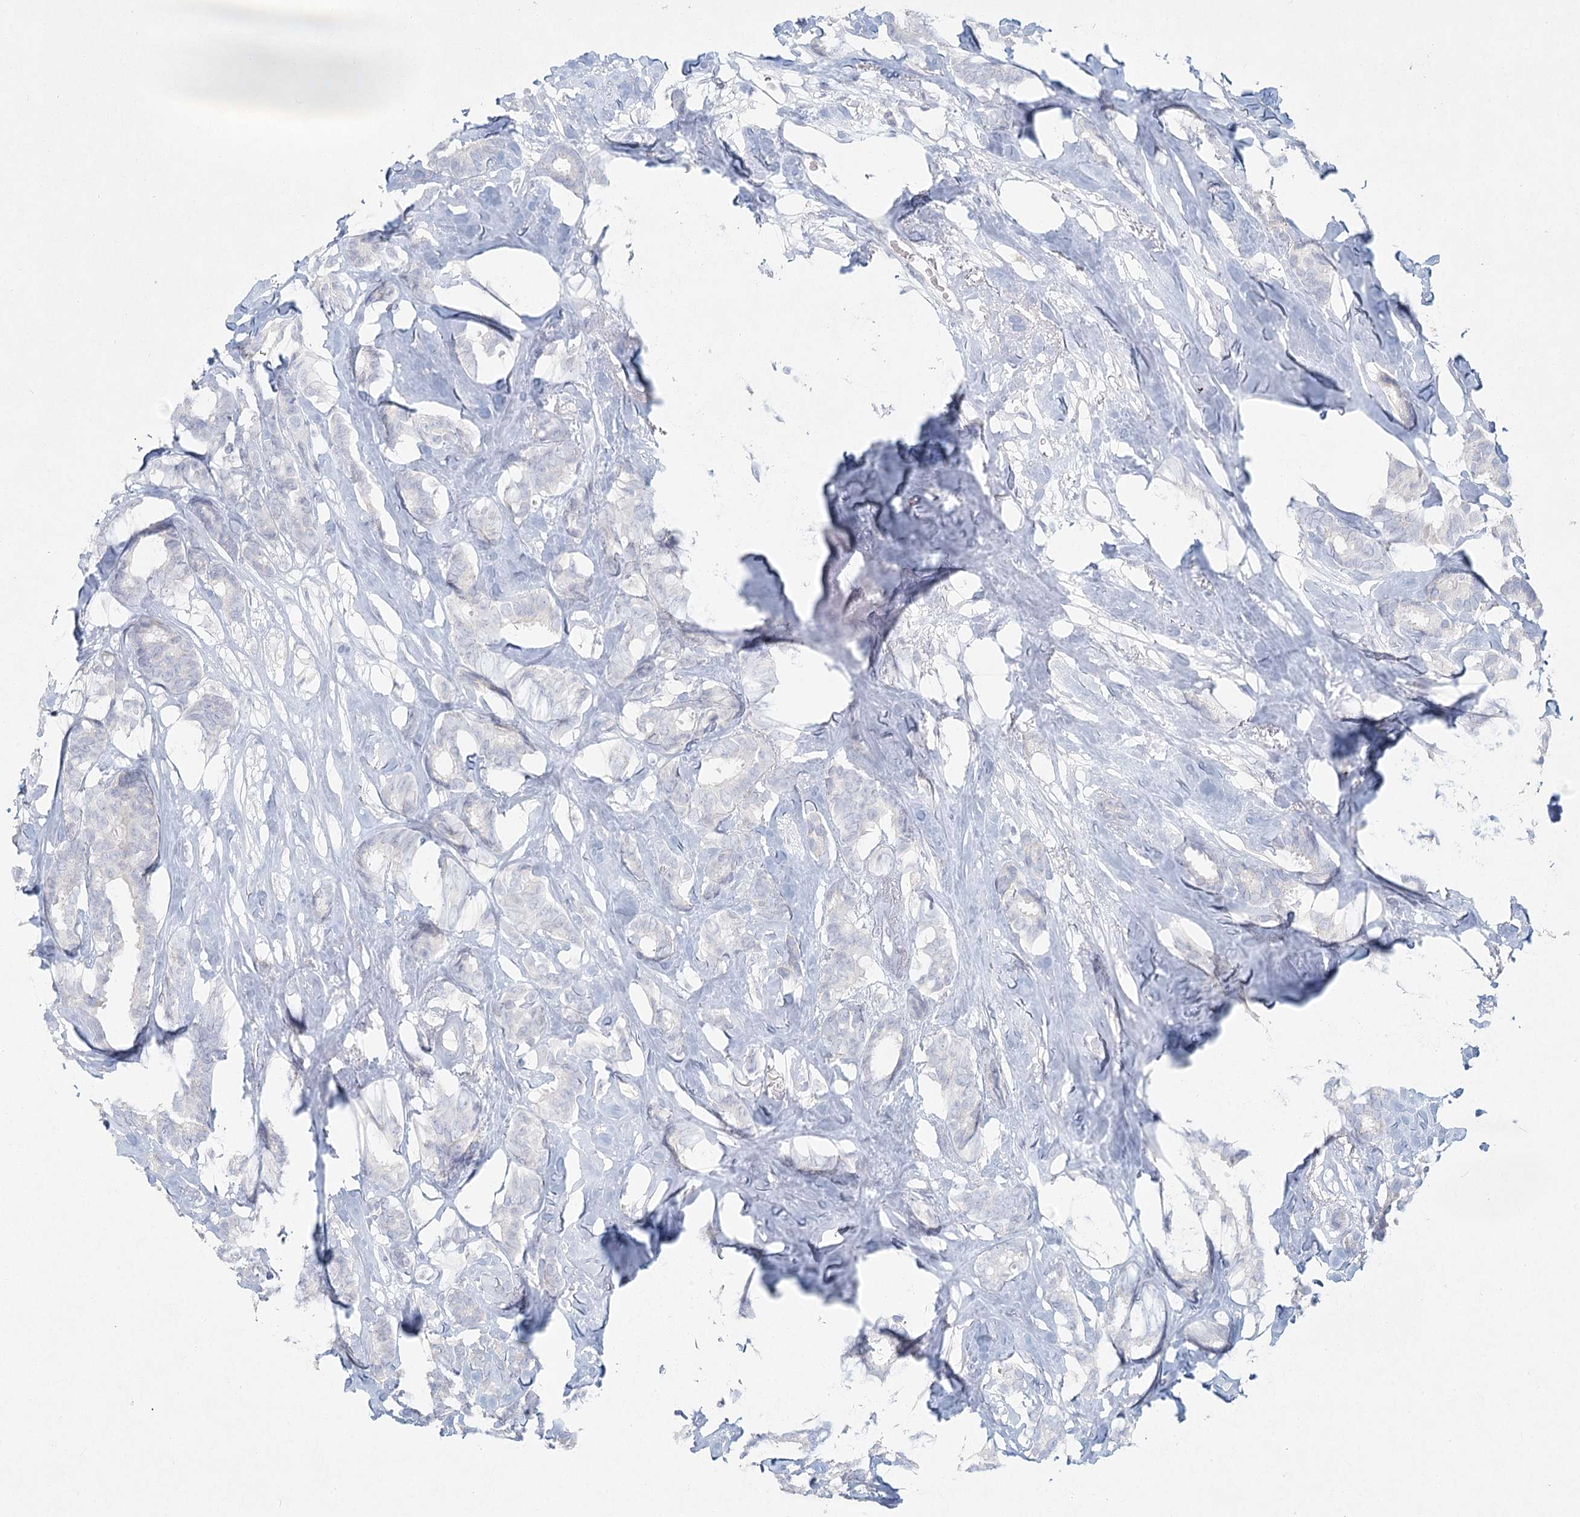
{"staining": {"intensity": "negative", "quantity": "none", "location": "none"}, "tissue": "breast cancer", "cell_type": "Tumor cells", "image_type": "cancer", "snomed": [{"axis": "morphology", "description": "Duct carcinoma"}, {"axis": "topography", "description": "Breast"}], "caption": "Intraductal carcinoma (breast) was stained to show a protein in brown. There is no significant staining in tumor cells.", "gene": "LRP2BP", "patient": {"sex": "female", "age": 87}}